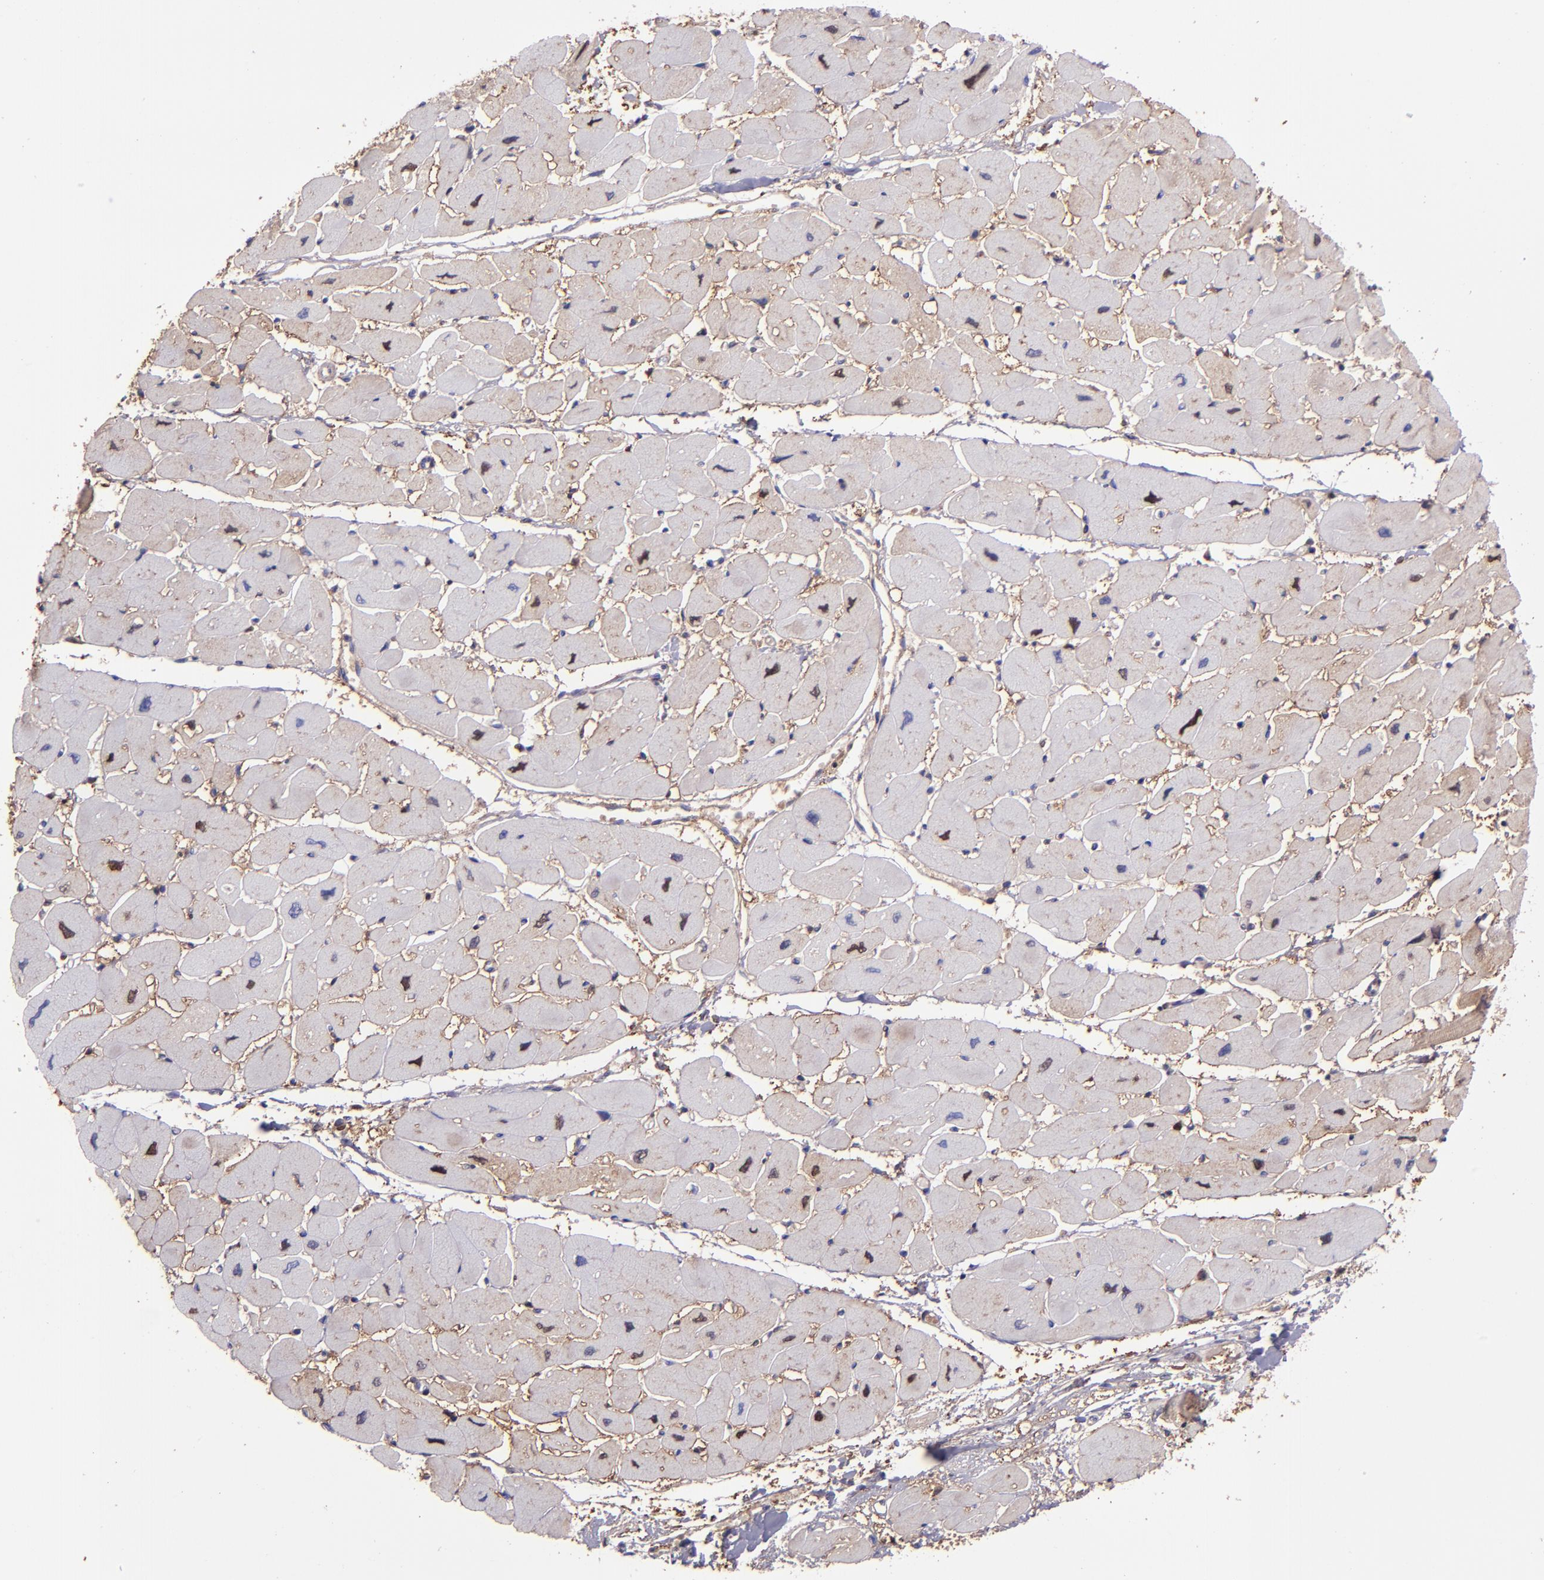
{"staining": {"intensity": "weak", "quantity": "25%-75%", "location": "cytoplasmic/membranous,nuclear"}, "tissue": "heart muscle", "cell_type": "Cardiomyocytes", "image_type": "normal", "snomed": [{"axis": "morphology", "description": "Normal tissue, NOS"}, {"axis": "topography", "description": "Heart"}], "caption": "Immunohistochemical staining of normal heart muscle displays 25%-75% levels of weak cytoplasmic/membranous,nuclear protein staining in approximately 25%-75% of cardiomyocytes. The protein of interest is shown in brown color, while the nuclei are stained blue.", "gene": "WASH6P", "patient": {"sex": "female", "age": 54}}